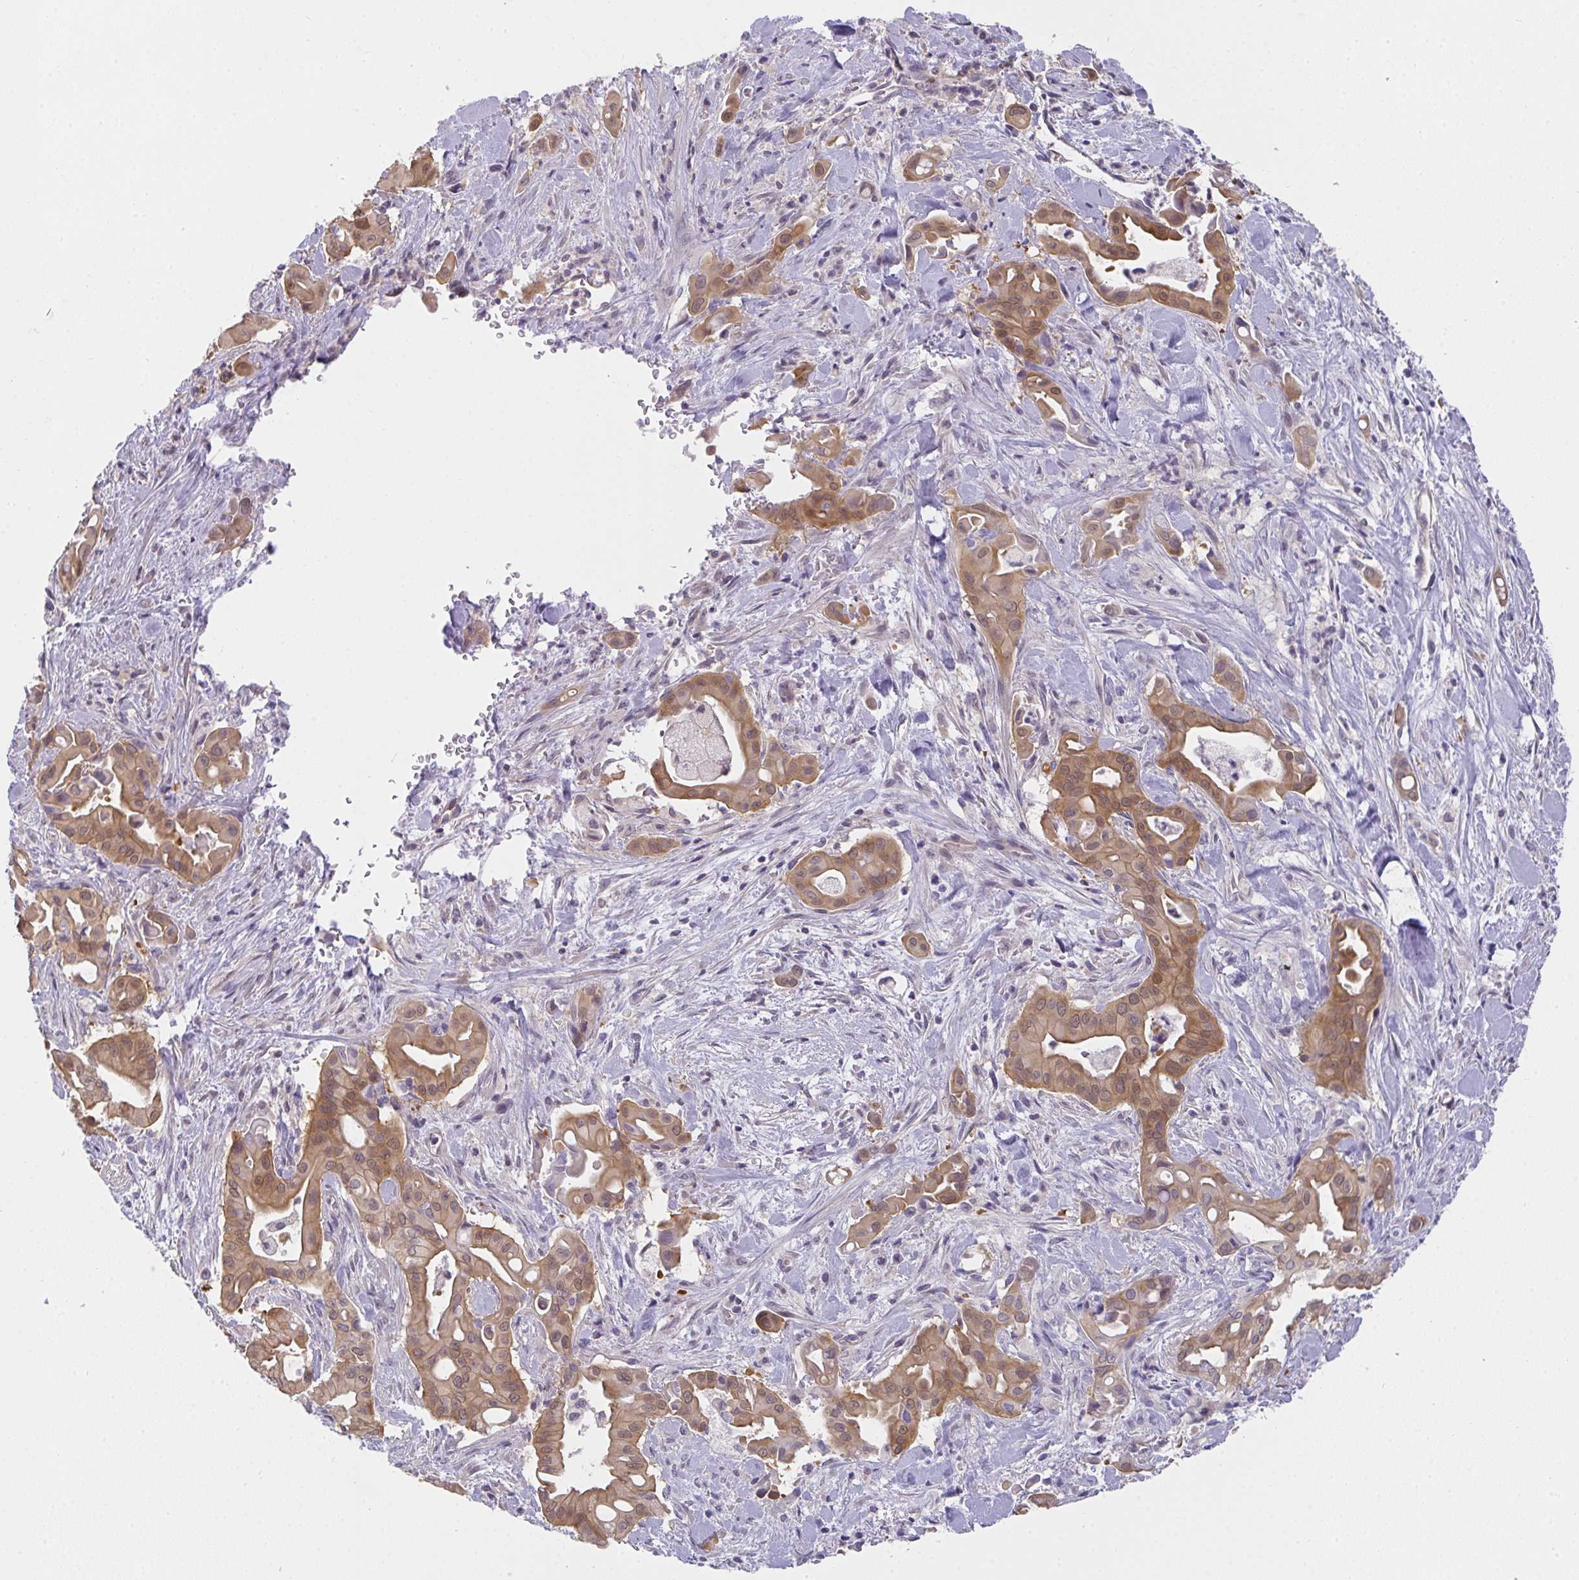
{"staining": {"intensity": "moderate", "quantity": ">75%", "location": "cytoplasmic/membranous"}, "tissue": "liver cancer", "cell_type": "Tumor cells", "image_type": "cancer", "snomed": [{"axis": "morphology", "description": "Cholangiocarcinoma"}, {"axis": "topography", "description": "Liver"}], "caption": "Immunohistochemical staining of human liver cancer (cholangiocarcinoma) exhibits moderate cytoplasmic/membranous protein staining in about >75% of tumor cells. The staining is performed using DAB brown chromogen to label protein expression. The nuclei are counter-stained blue using hematoxylin.", "gene": "GSDMB", "patient": {"sex": "female", "age": 68}}